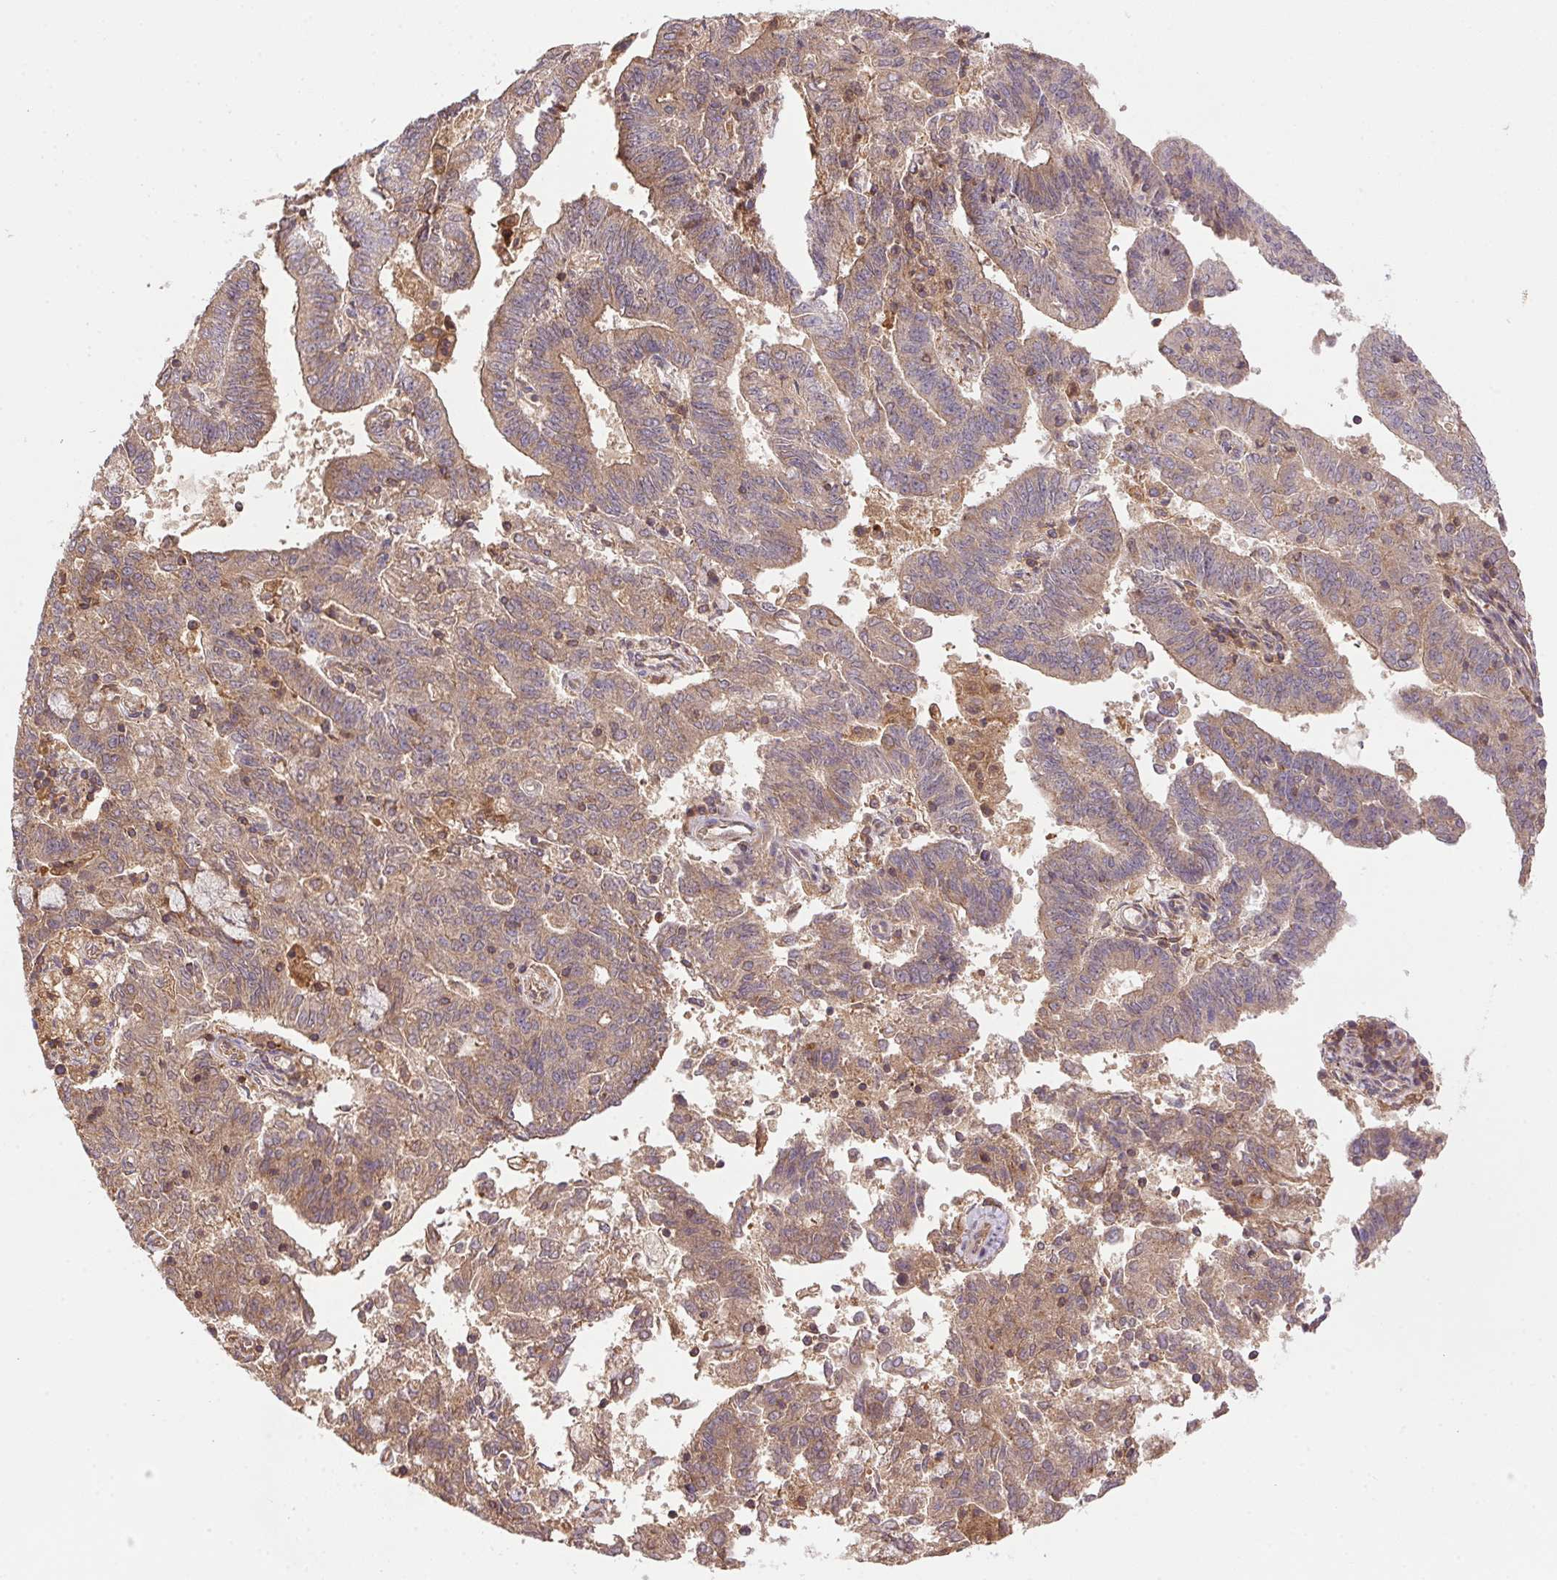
{"staining": {"intensity": "weak", "quantity": ">75%", "location": "cytoplasmic/membranous"}, "tissue": "prostate cancer", "cell_type": "Tumor cells", "image_type": "cancer", "snomed": [{"axis": "morphology", "description": "Adenocarcinoma, High grade"}, {"axis": "topography", "description": "Prostate"}], "caption": "Weak cytoplasmic/membranous positivity is identified in about >75% of tumor cells in high-grade adenocarcinoma (prostate).", "gene": "MEX3D", "patient": {"sex": "male", "age": 75}}